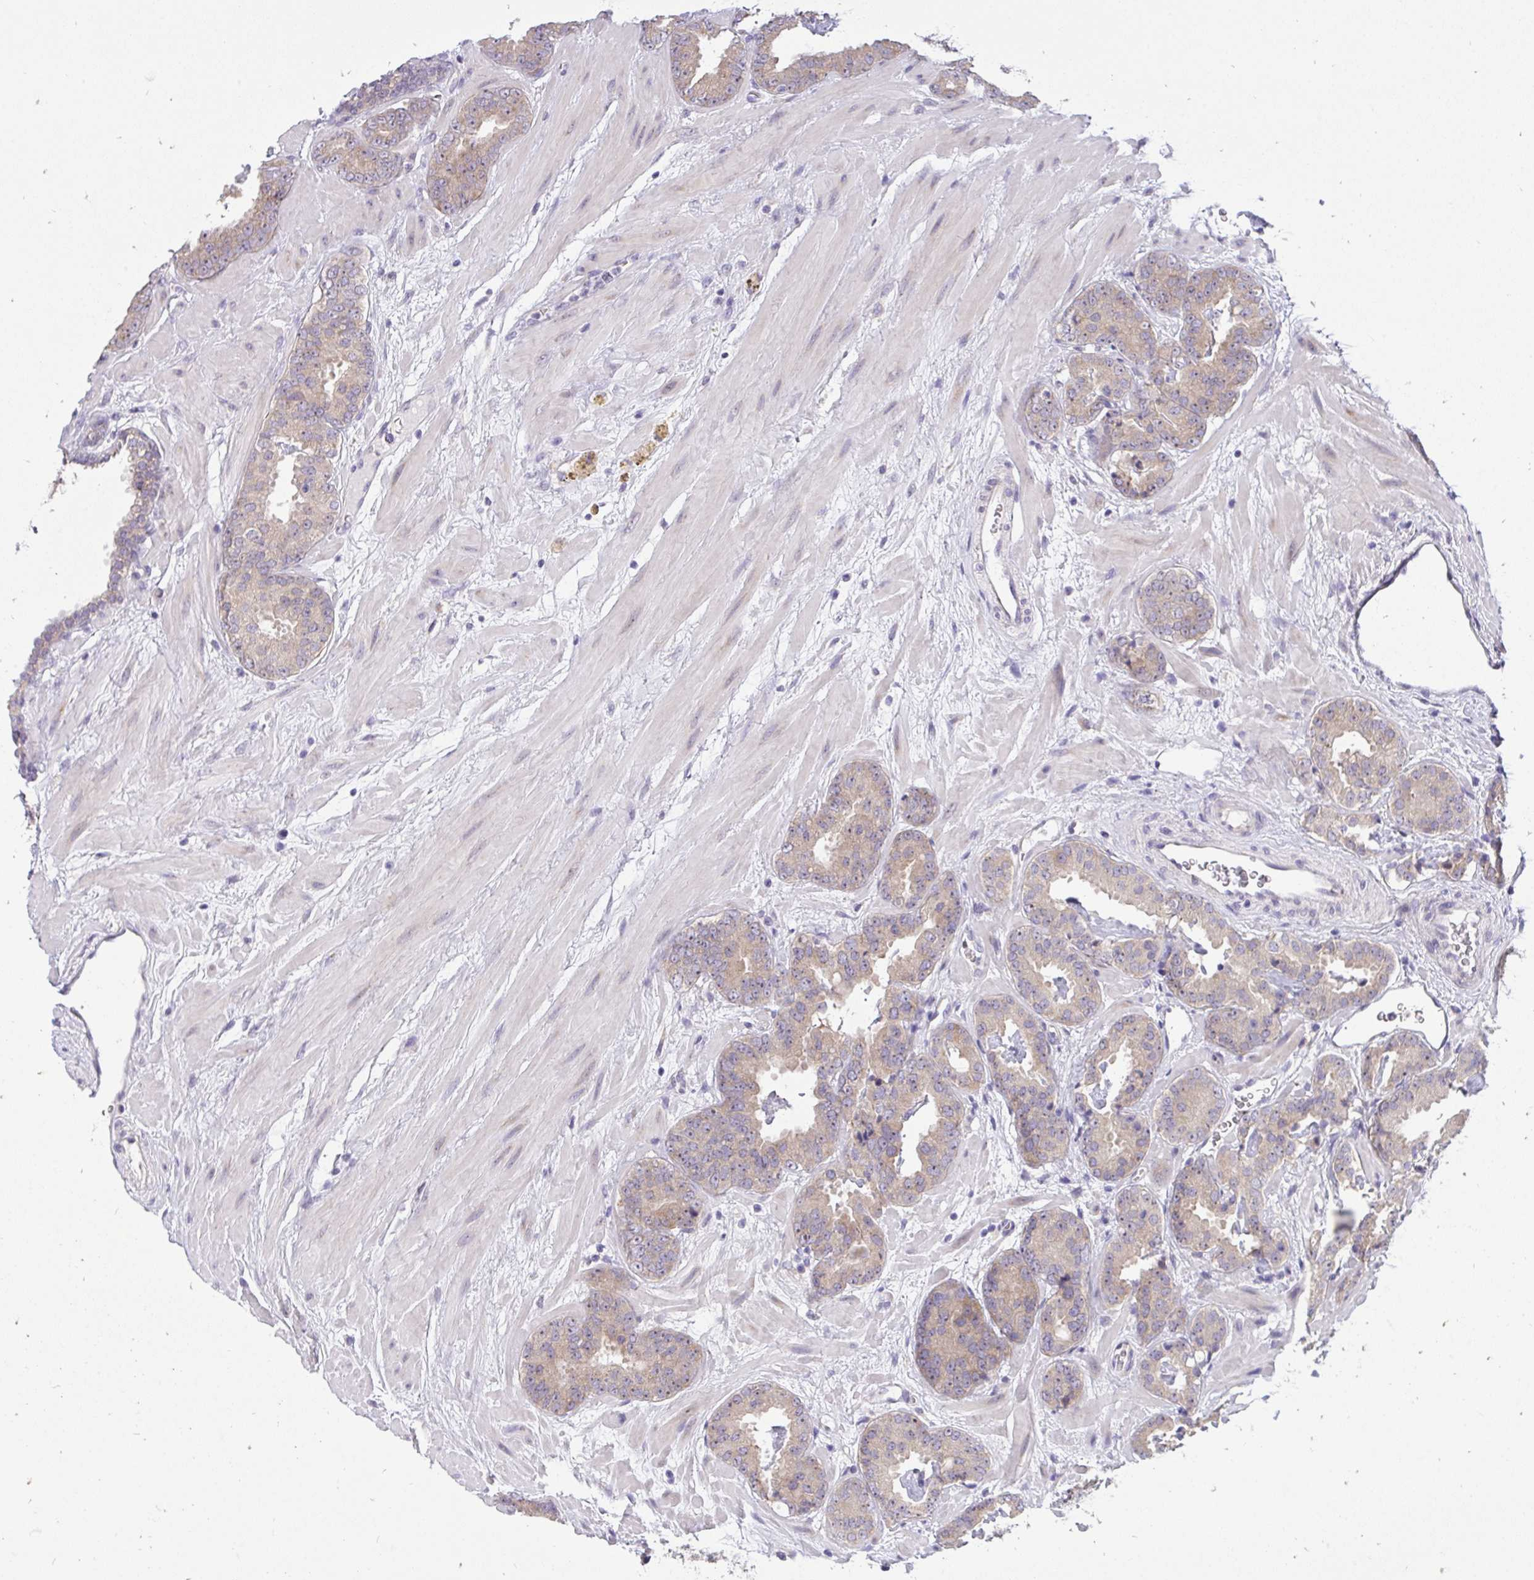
{"staining": {"intensity": "weak", "quantity": ">75%", "location": "cytoplasmic/membranous,nuclear"}, "tissue": "prostate cancer", "cell_type": "Tumor cells", "image_type": "cancer", "snomed": [{"axis": "morphology", "description": "Adenocarcinoma, Low grade"}, {"axis": "topography", "description": "Prostate"}], "caption": "Prostate cancer (low-grade adenocarcinoma) stained for a protein (brown) exhibits weak cytoplasmic/membranous and nuclear positive staining in about >75% of tumor cells.", "gene": "VGLL3", "patient": {"sex": "male", "age": 62}}